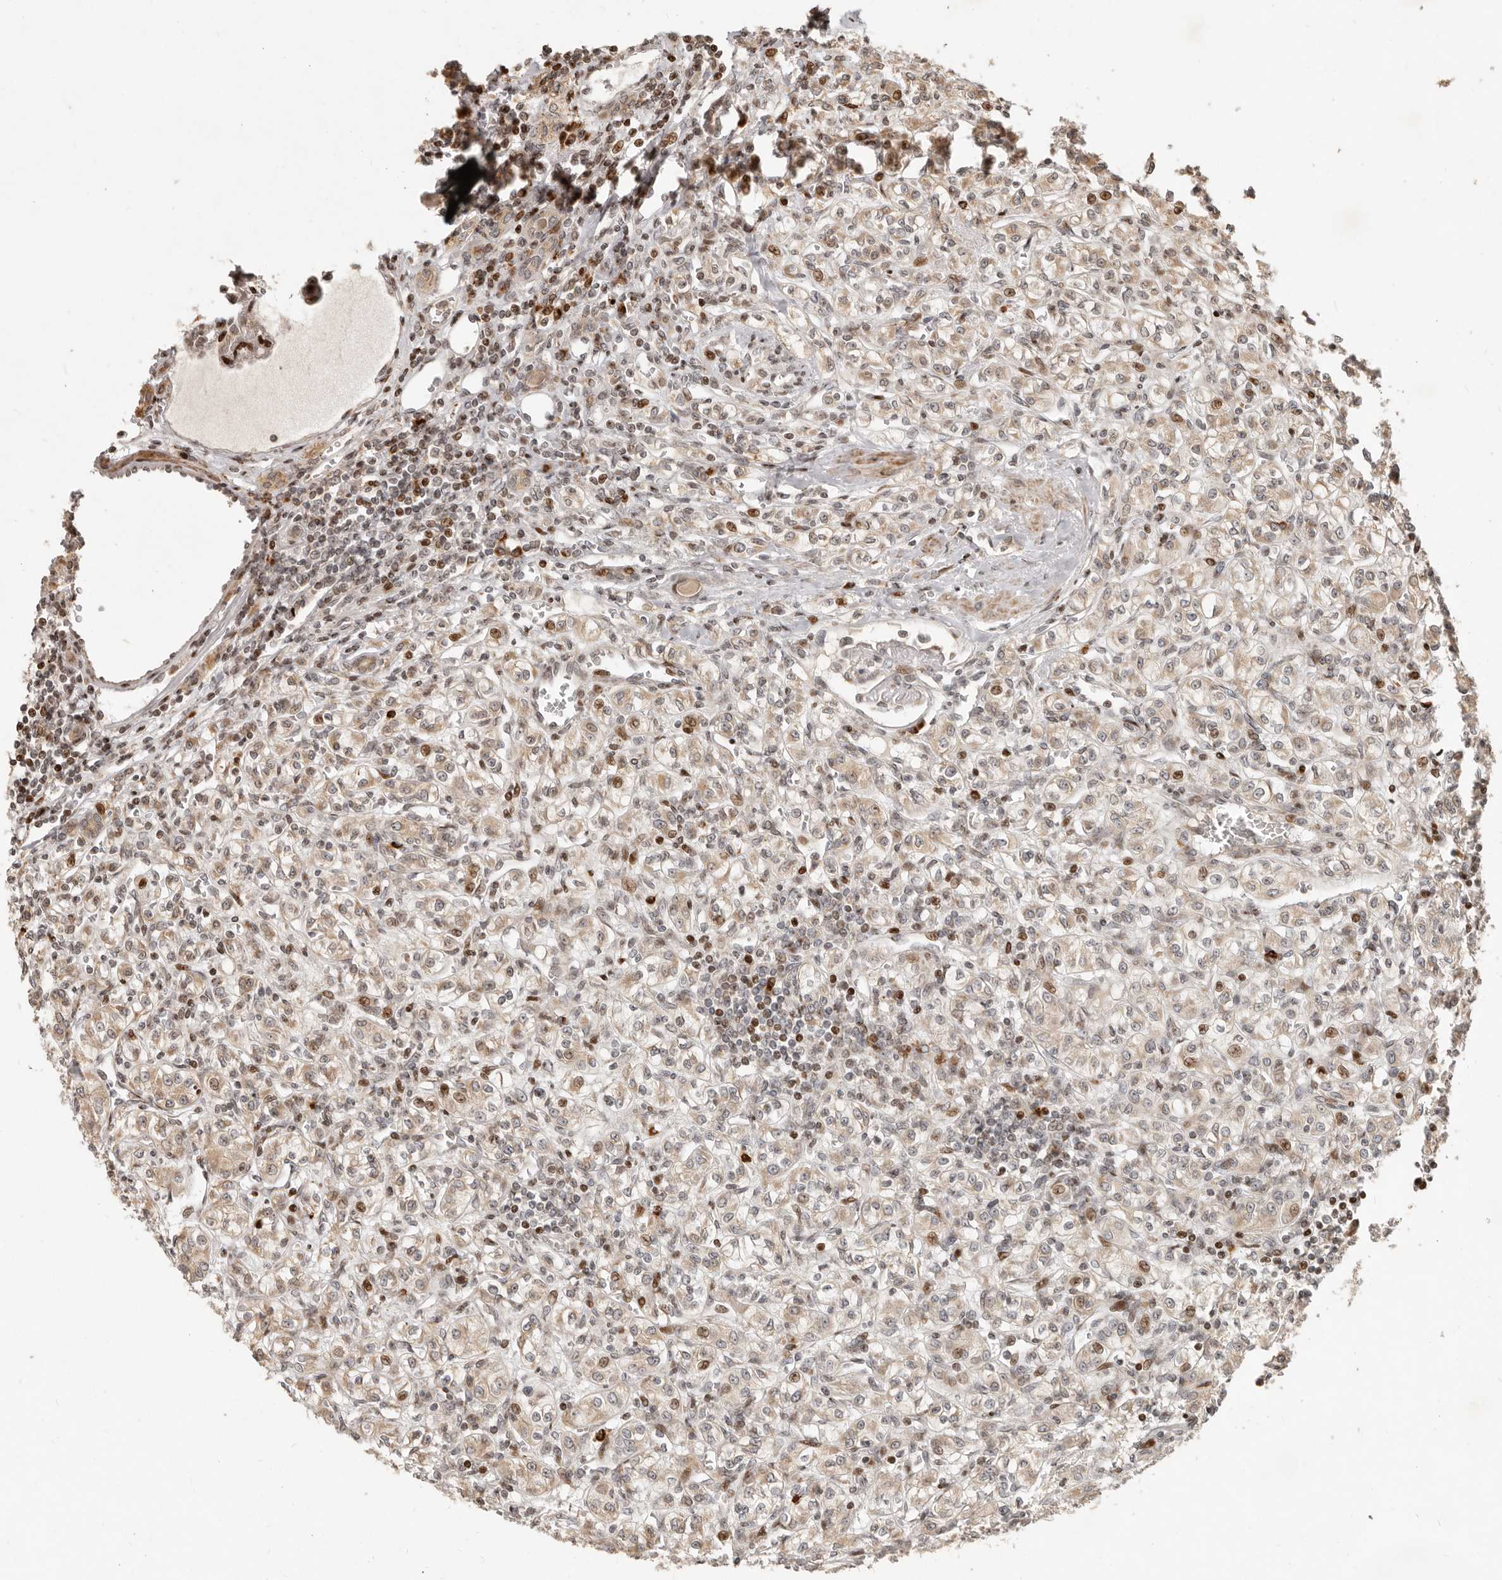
{"staining": {"intensity": "negative", "quantity": "none", "location": "none"}, "tissue": "renal cancer", "cell_type": "Tumor cells", "image_type": "cancer", "snomed": [{"axis": "morphology", "description": "Adenocarcinoma, NOS"}, {"axis": "topography", "description": "Kidney"}], "caption": "Immunohistochemistry of adenocarcinoma (renal) shows no positivity in tumor cells. (DAB (3,3'-diaminobenzidine) immunohistochemistry (IHC) with hematoxylin counter stain).", "gene": "TRIM4", "patient": {"sex": "male", "age": 77}}